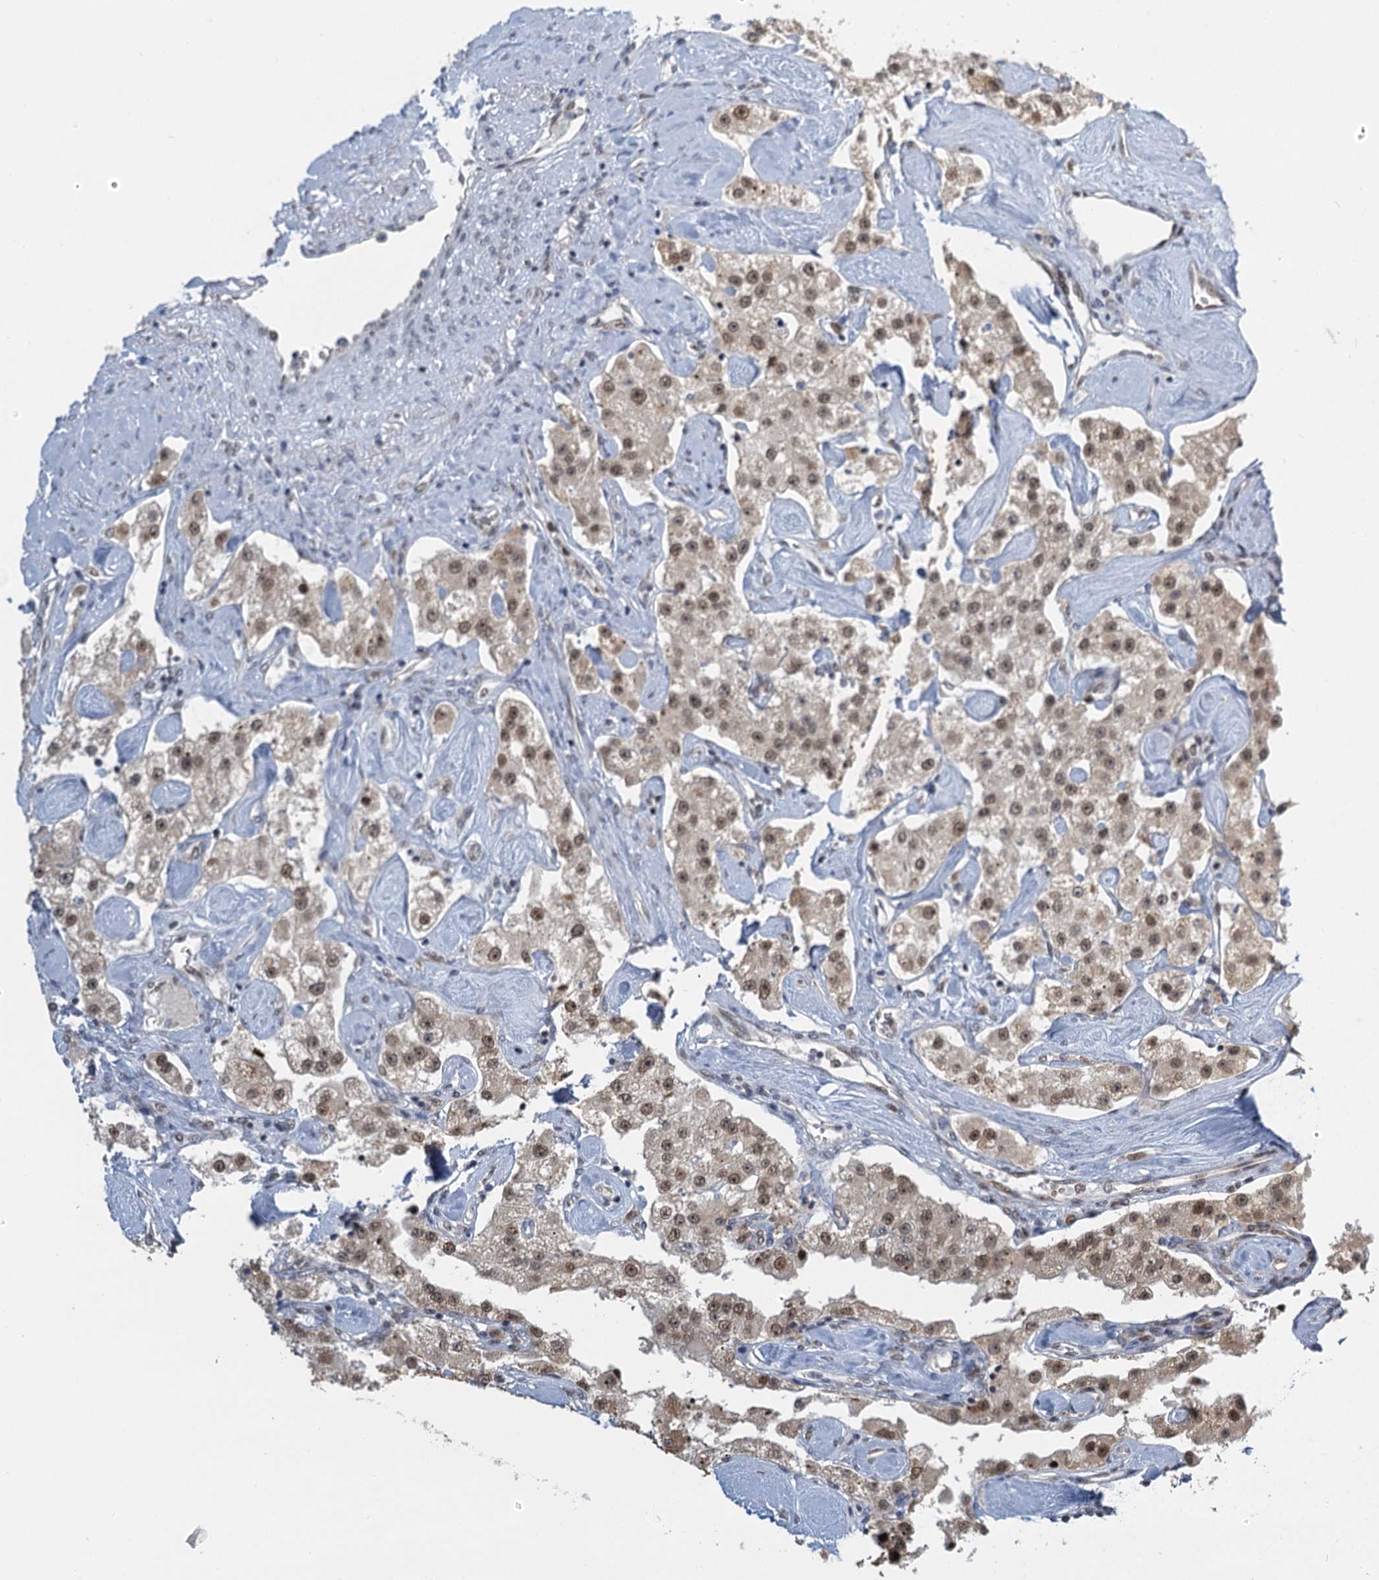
{"staining": {"intensity": "moderate", "quantity": ">75%", "location": "nuclear"}, "tissue": "carcinoid", "cell_type": "Tumor cells", "image_type": "cancer", "snomed": [{"axis": "morphology", "description": "Carcinoid, malignant, NOS"}, {"axis": "topography", "description": "Pancreas"}], "caption": "Immunohistochemical staining of human carcinoid (malignant) exhibits medium levels of moderate nuclear protein expression in approximately >75% of tumor cells. The protein of interest is stained brown, and the nuclei are stained in blue (DAB (3,3'-diaminobenzidine) IHC with brightfield microscopy, high magnification).", "gene": "TREX1", "patient": {"sex": "male", "age": 41}}